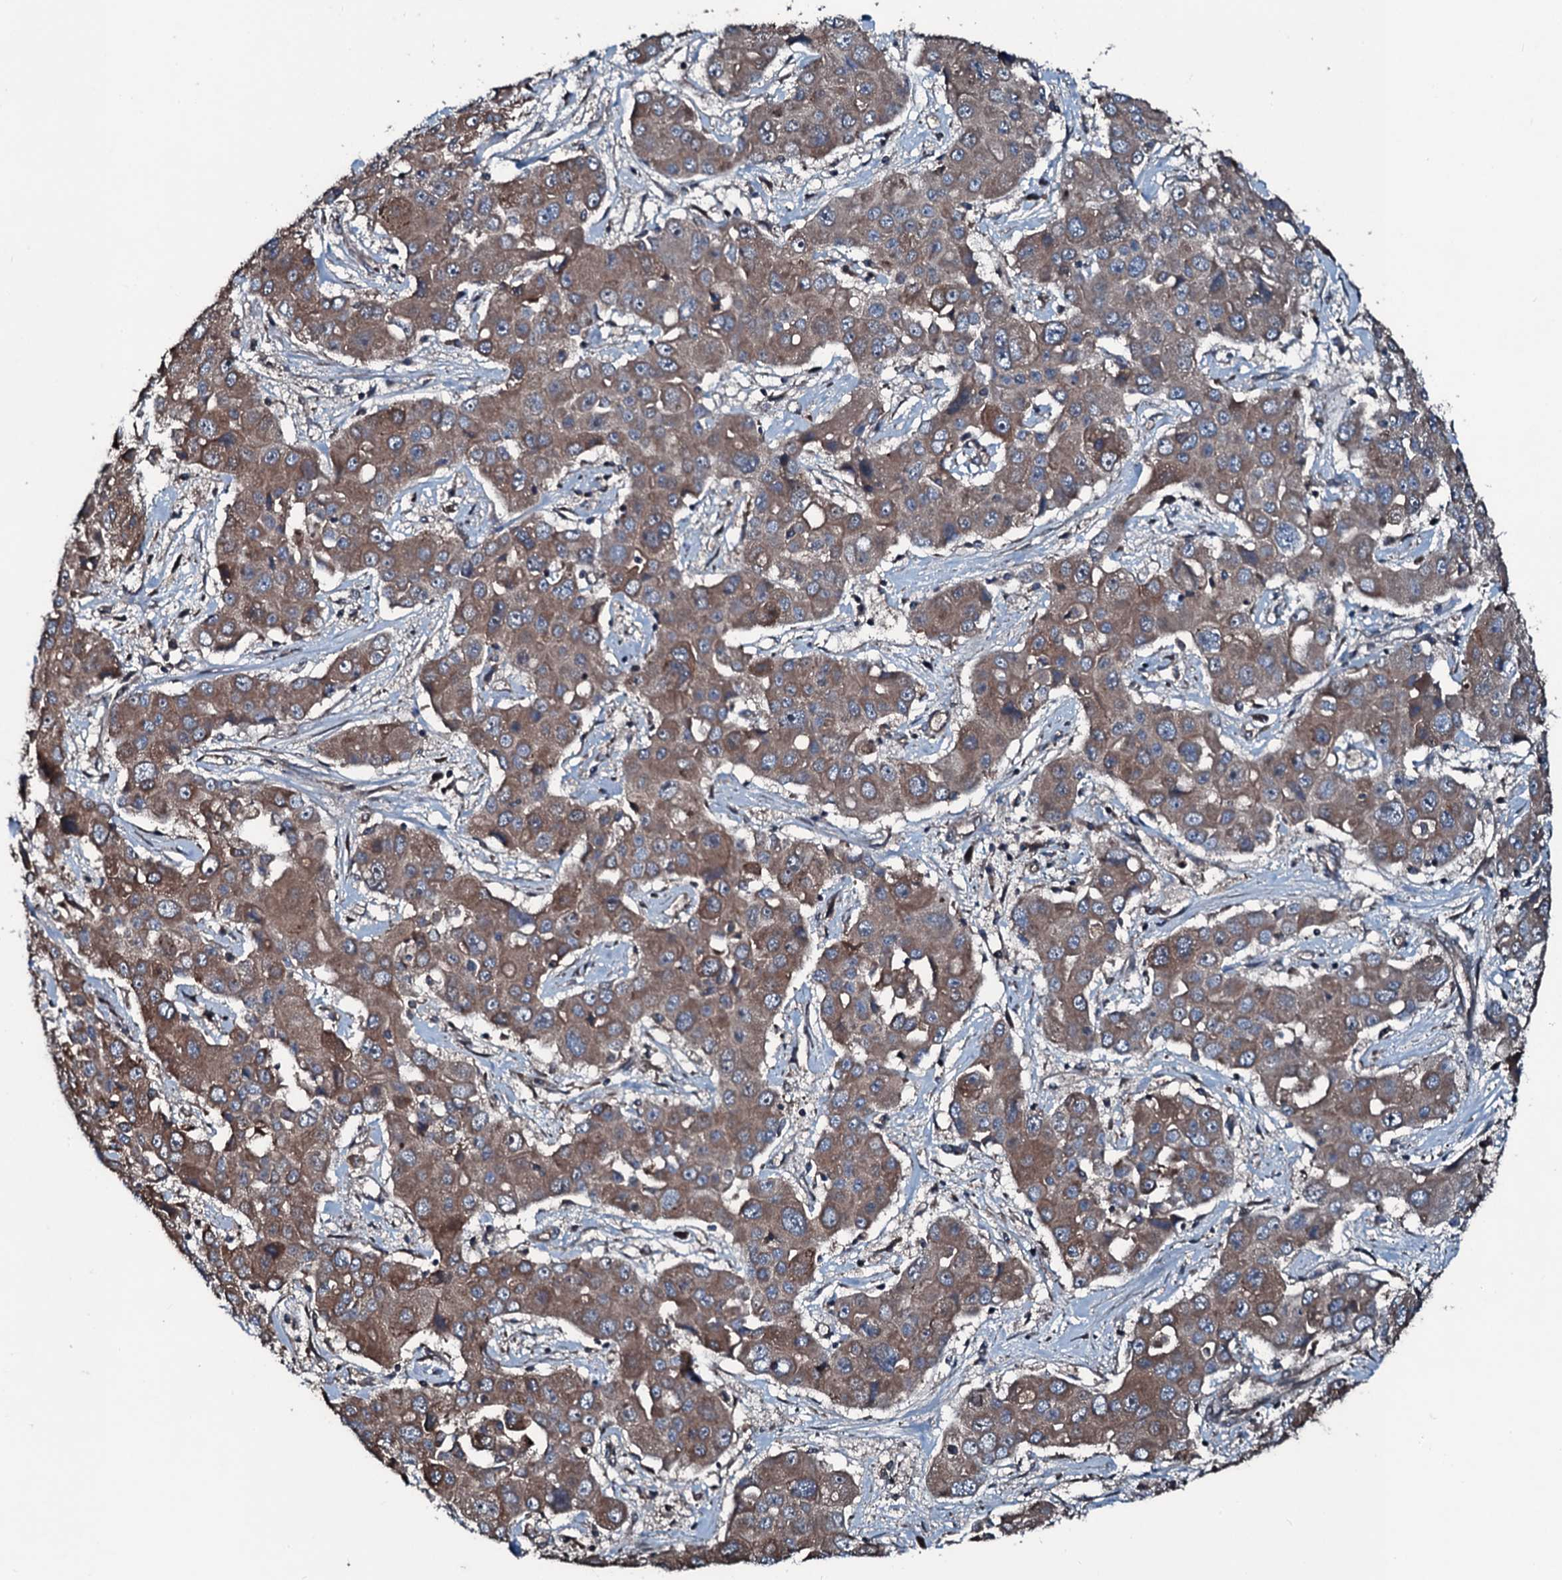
{"staining": {"intensity": "moderate", "quantity": ">75%", "location": "cytoplasmic/membranous"}, "tissue": "liver cancer", "cell_type": "Tumor cells", "image_type": "cancer", "snomed": [{"axis": "morphology", "description": "Cholangiocarcinoma"}, {"axis": "topography", "description": "Liver"}], "caption": "Immunohistochemical staining of liver cancer displays medium levels of moderate cytoplasmic/membranous protein positivity in about >75% of tumor cells. (Stains: DAB (3,3'-diaminobenzidine) in brown, nuclei in blue, Microscopy: brightfield microscopy at high magnification).", "gene": "AARS1", "patient": {"sex": "male", "age": 67}}